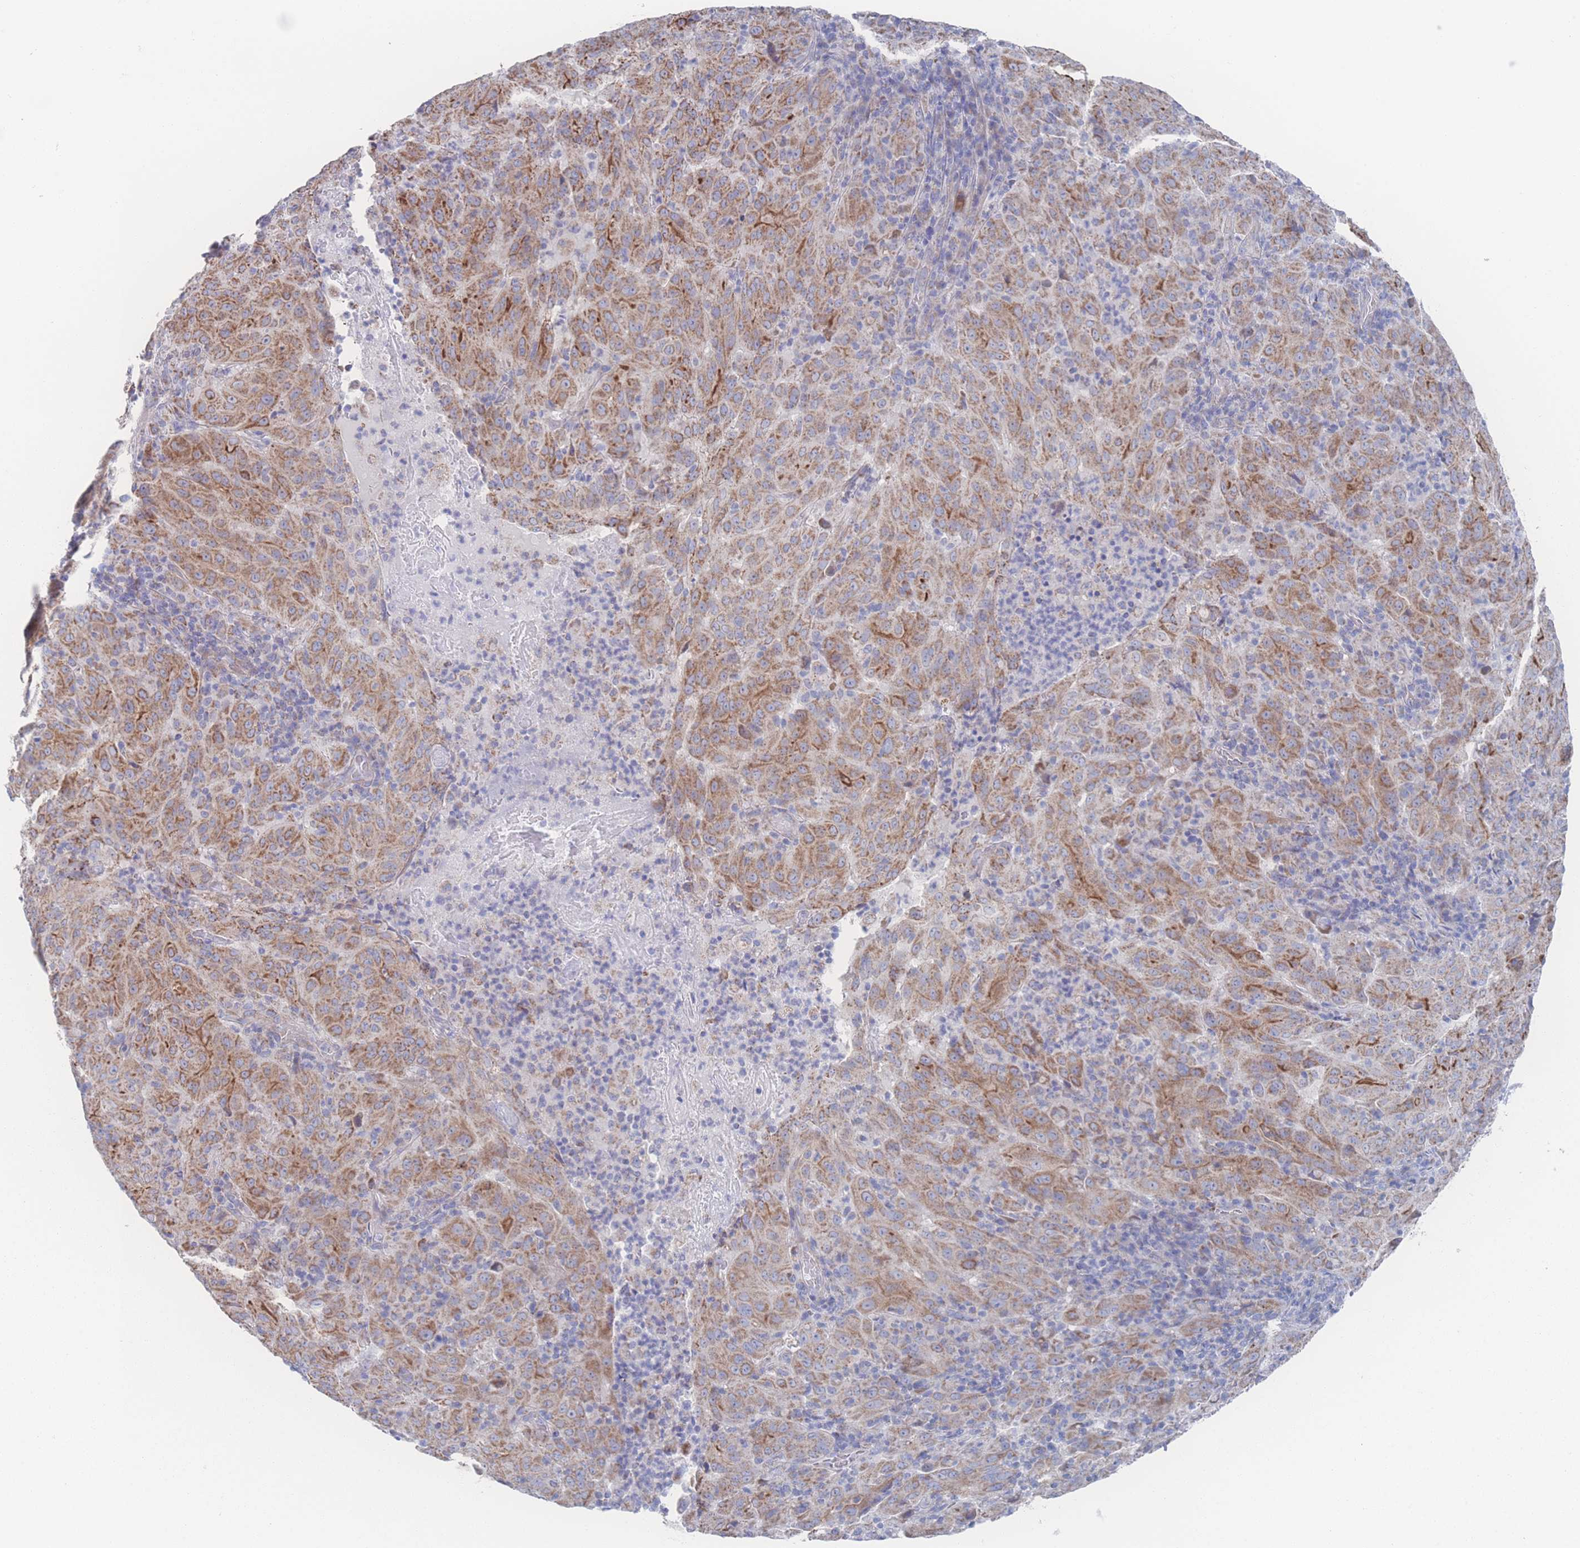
{"staining": {"intensity": "strong", "quantity": "25%-75%", "location": "cytoplasmic/membranous"}, "tissue": "pancreatic cancer", "cell_type": "Tumor cells", "image_type": "cancer", "snomed": [{"axis": "morphology", "description": "Adenocarcinoma, NOS"}, {"axis": "topography", "description": "Pancreas"}], "caption": "High-magnification brightfield microscopy of adenocarcinoma (pancreatic) stained with DAB (brown) and counterstained with hematoxylin (blue). tumor cells exhibit strong cytoplasmic/membranous expression is seen in about25%-75% of cells.", "gene": "SNPH", "patient": {"sex": "male", "age": 63}}